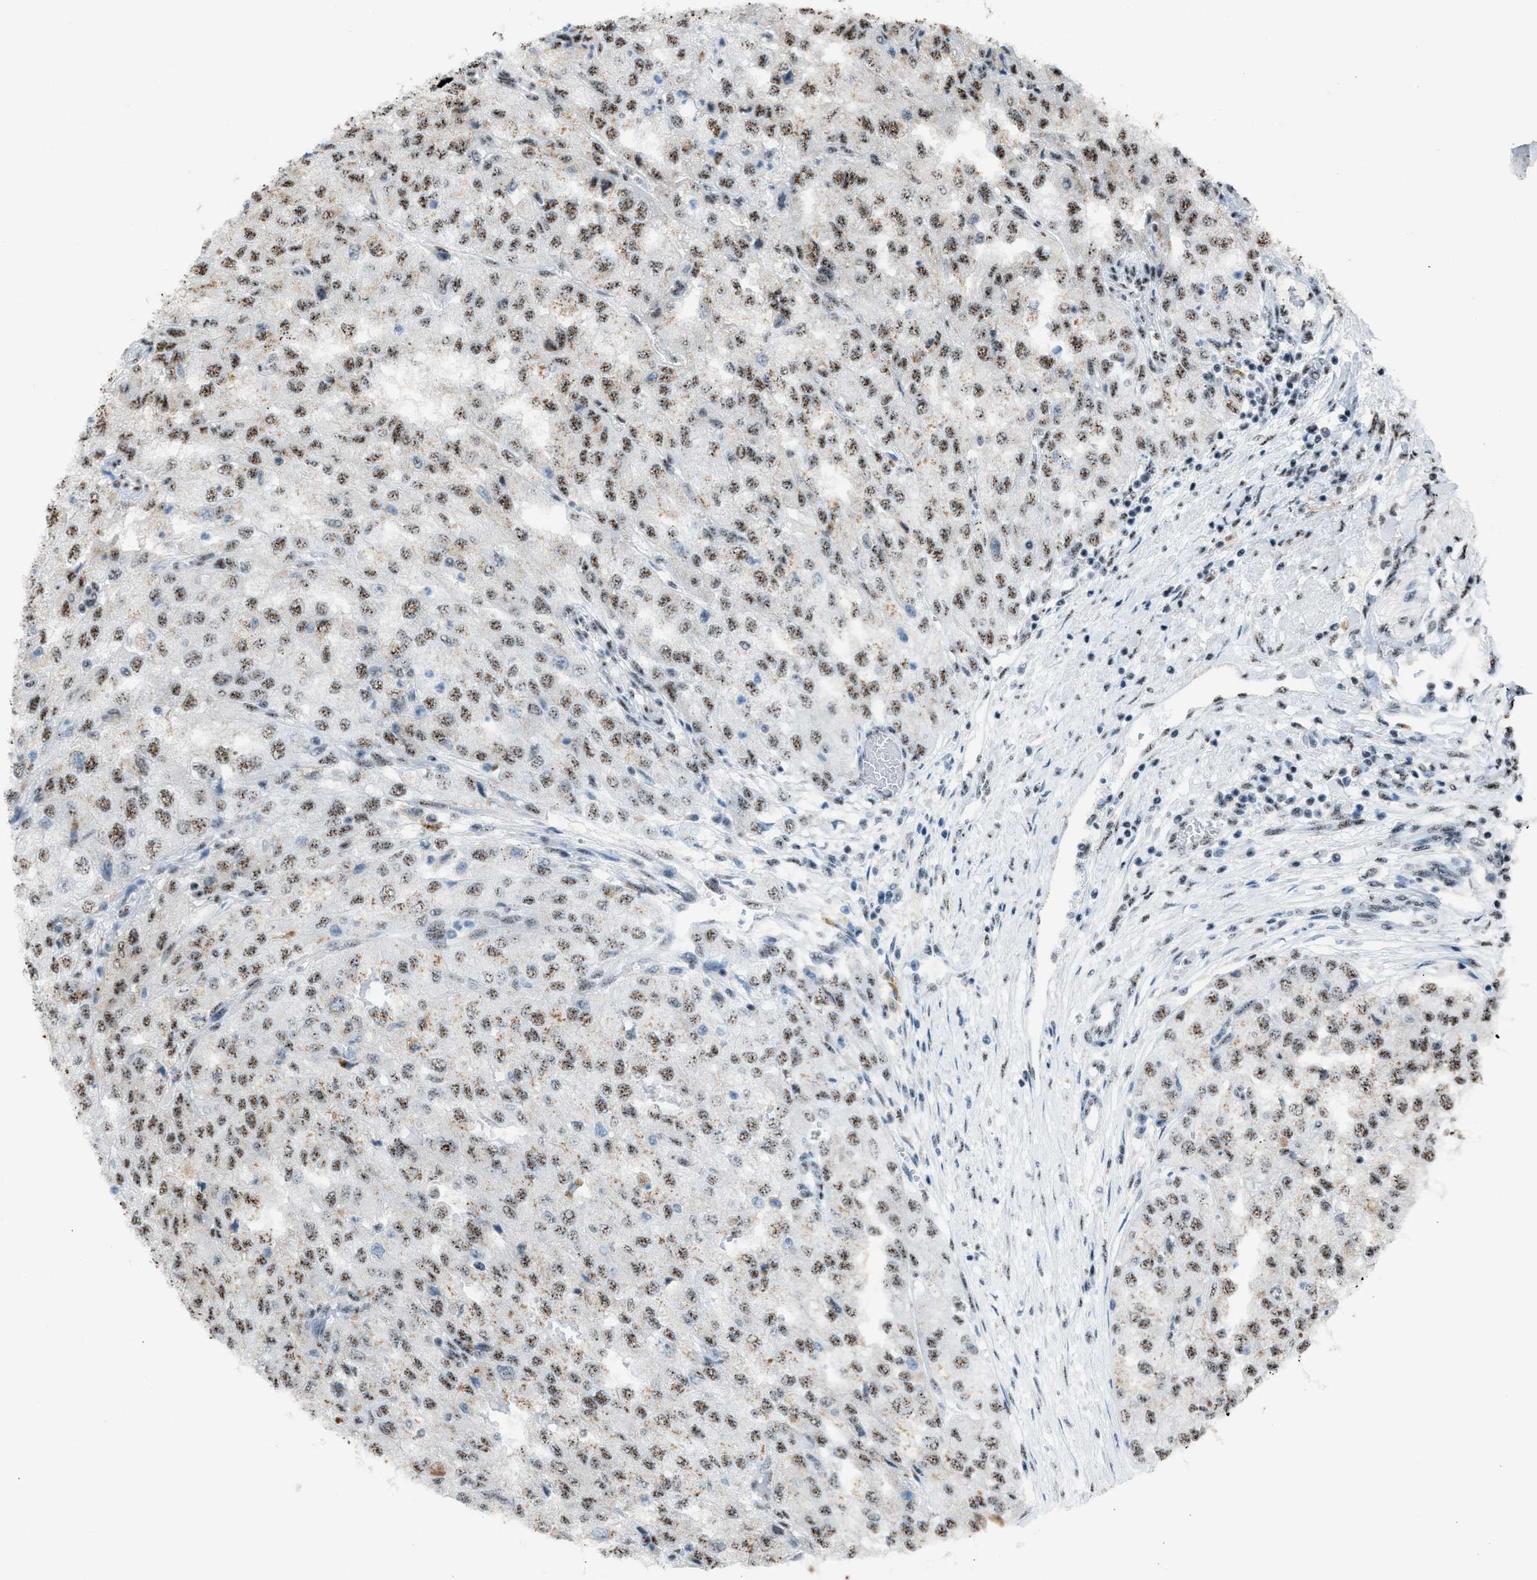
{"staining": {"intensity": "weak", "quantity": ">75%", "location": "nuclear"}, "tissue": "renal cancer", "cell_type": "Tumor cells", "image_type": "cancer", "snomed": [{"axis": "morphology", "description": "Adenocarcinoma, NOS"}, {"axis": "topography", "description": "Kidney"}], "caption": "Protein expression analysis of human adenocarcinoma (renal) reveals weak nuclear staining in about >75% of tumor cells. (Brightfield microscopy of DAB IHC at high magnification).", "gene": "CENPP", "patient": {"sex": "female", "age": 54}}